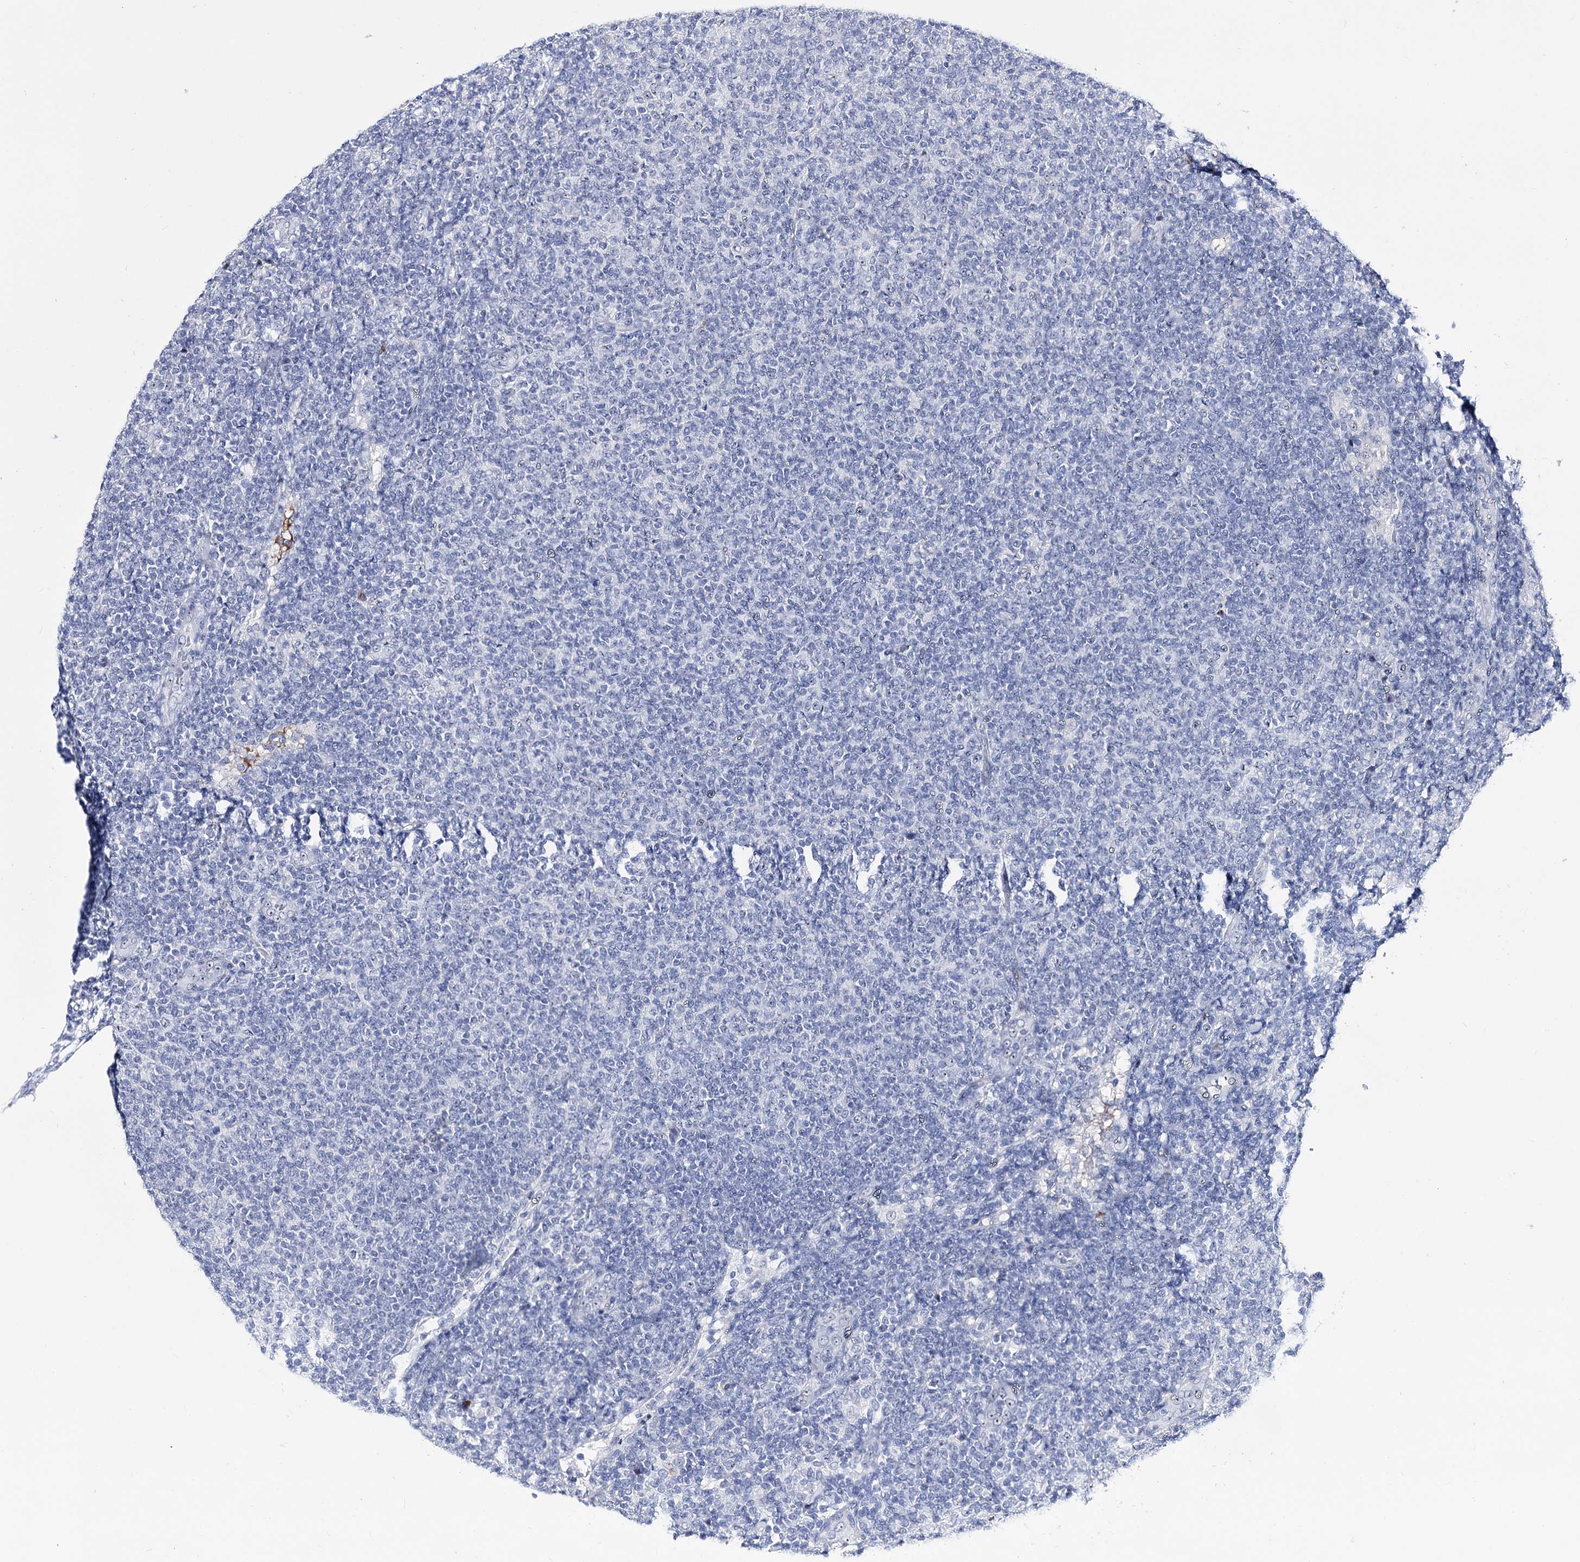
{"staining": {"intensity": "negative", "quantity": "none", "location": "none"}, "tissue": "lymphoma", "cell_type": "Tumor cells", "image_type": "cancer", "snomed": [{"axis": "morphology", "description": "Malignant lymphoma, non-Hodgkin's type, Low grade"}, {"axis": "topography", "description": "Lymph node"}], "caption": "Immunohistochemistry image of human lymphoma stained for a protein (brown), which demonstrates no staining in tumor cells.", "gene": "PCGF5", "patient": {"sex": "male", "age": 66}}